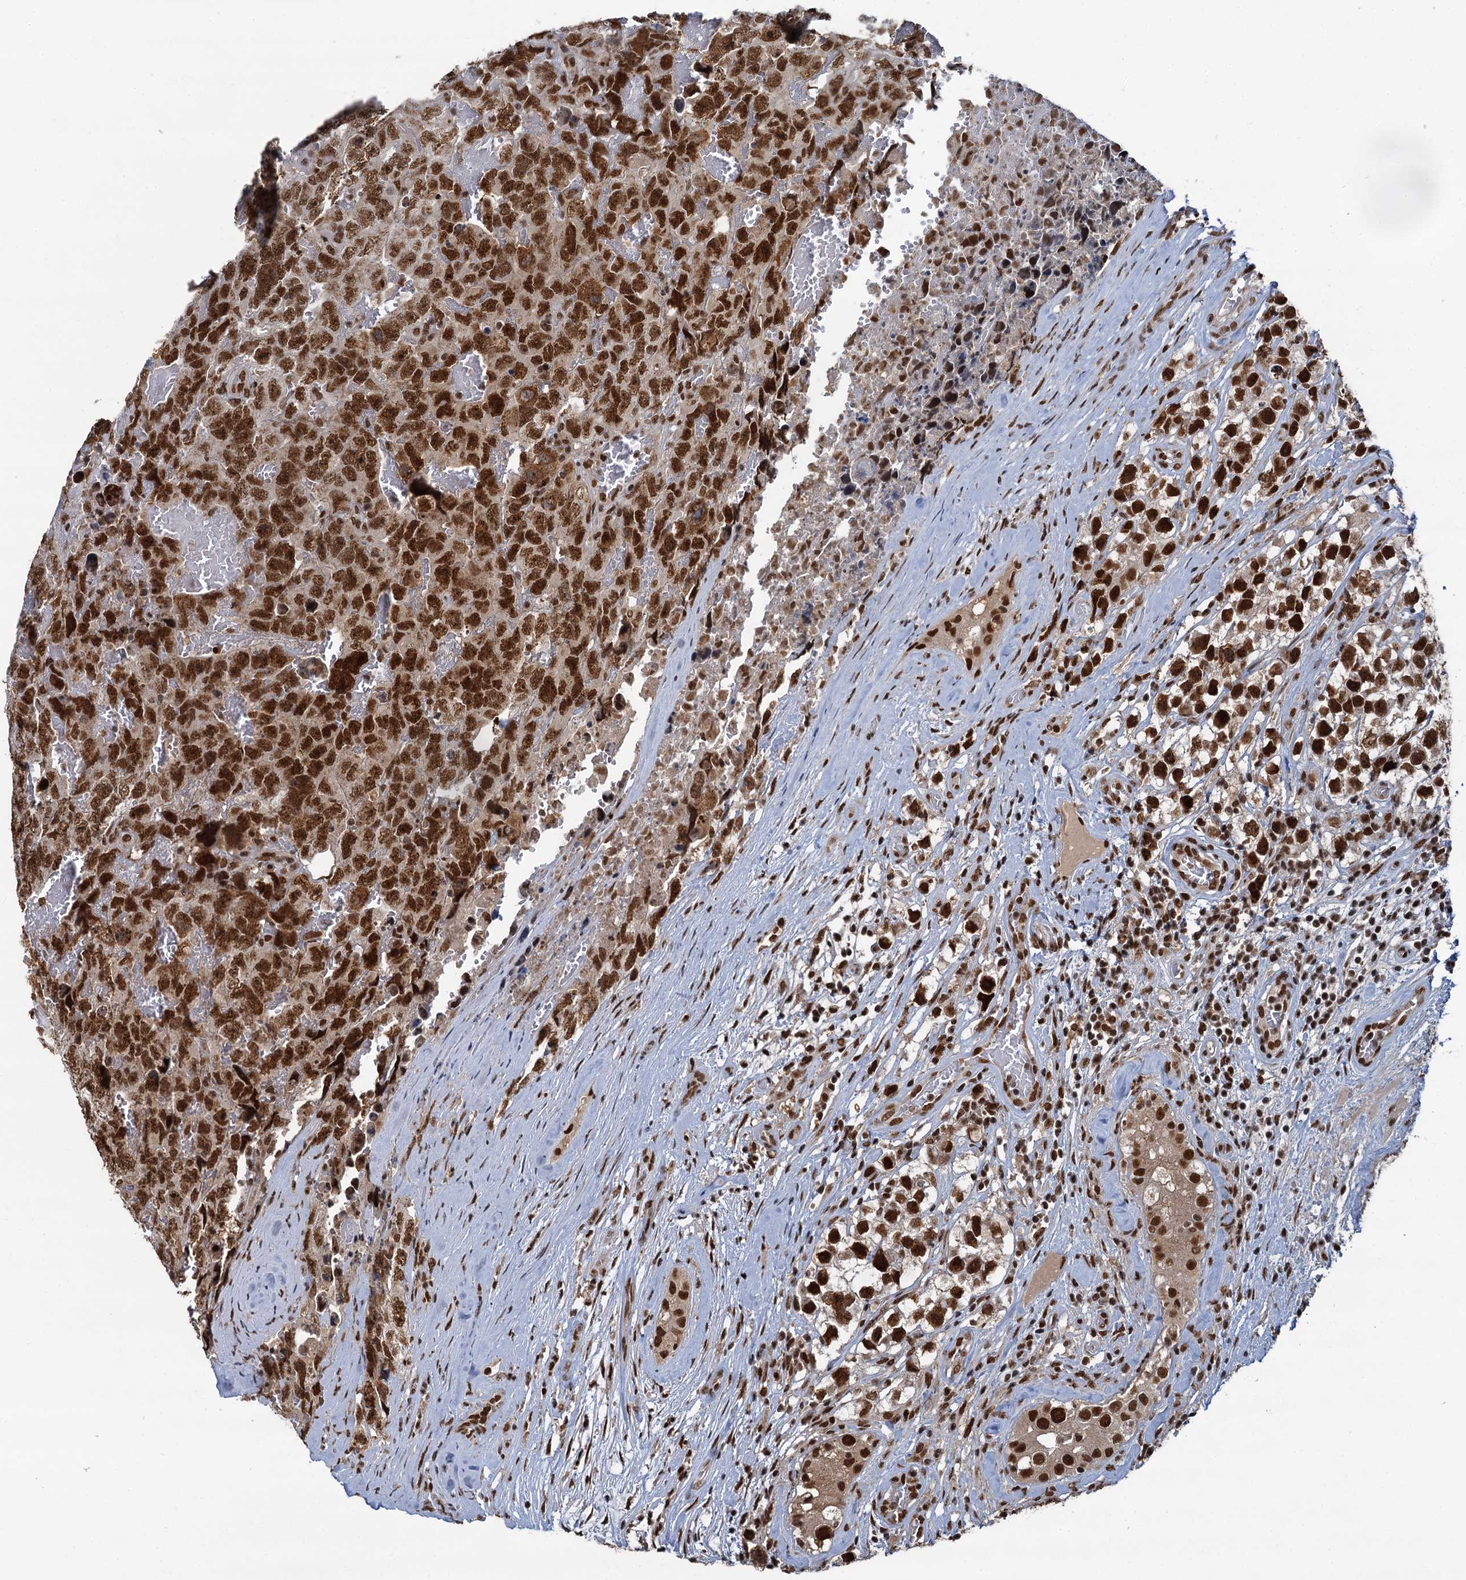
{"staining": {"intensity": "strong", "quantity": ">75%", "location": "nuclear"}, "tissue": "testis cancer", "cell_type": "Tumor cells", "image_type": "cancer", "snomed": [{"axis": "morphology", "description": "Carcinoma, Embryonal, NOS"}, {"axis": "topography", "description": "Testis"}], "caption": "There is high levels of strong nuclear staining in tumor cells of testis cancer (embryonal carcinoma), as demonstrated by immunohistochemical staining (brown color).", "gene": "PPHLN1", "patient": {"sex": "male", "age": 45}}